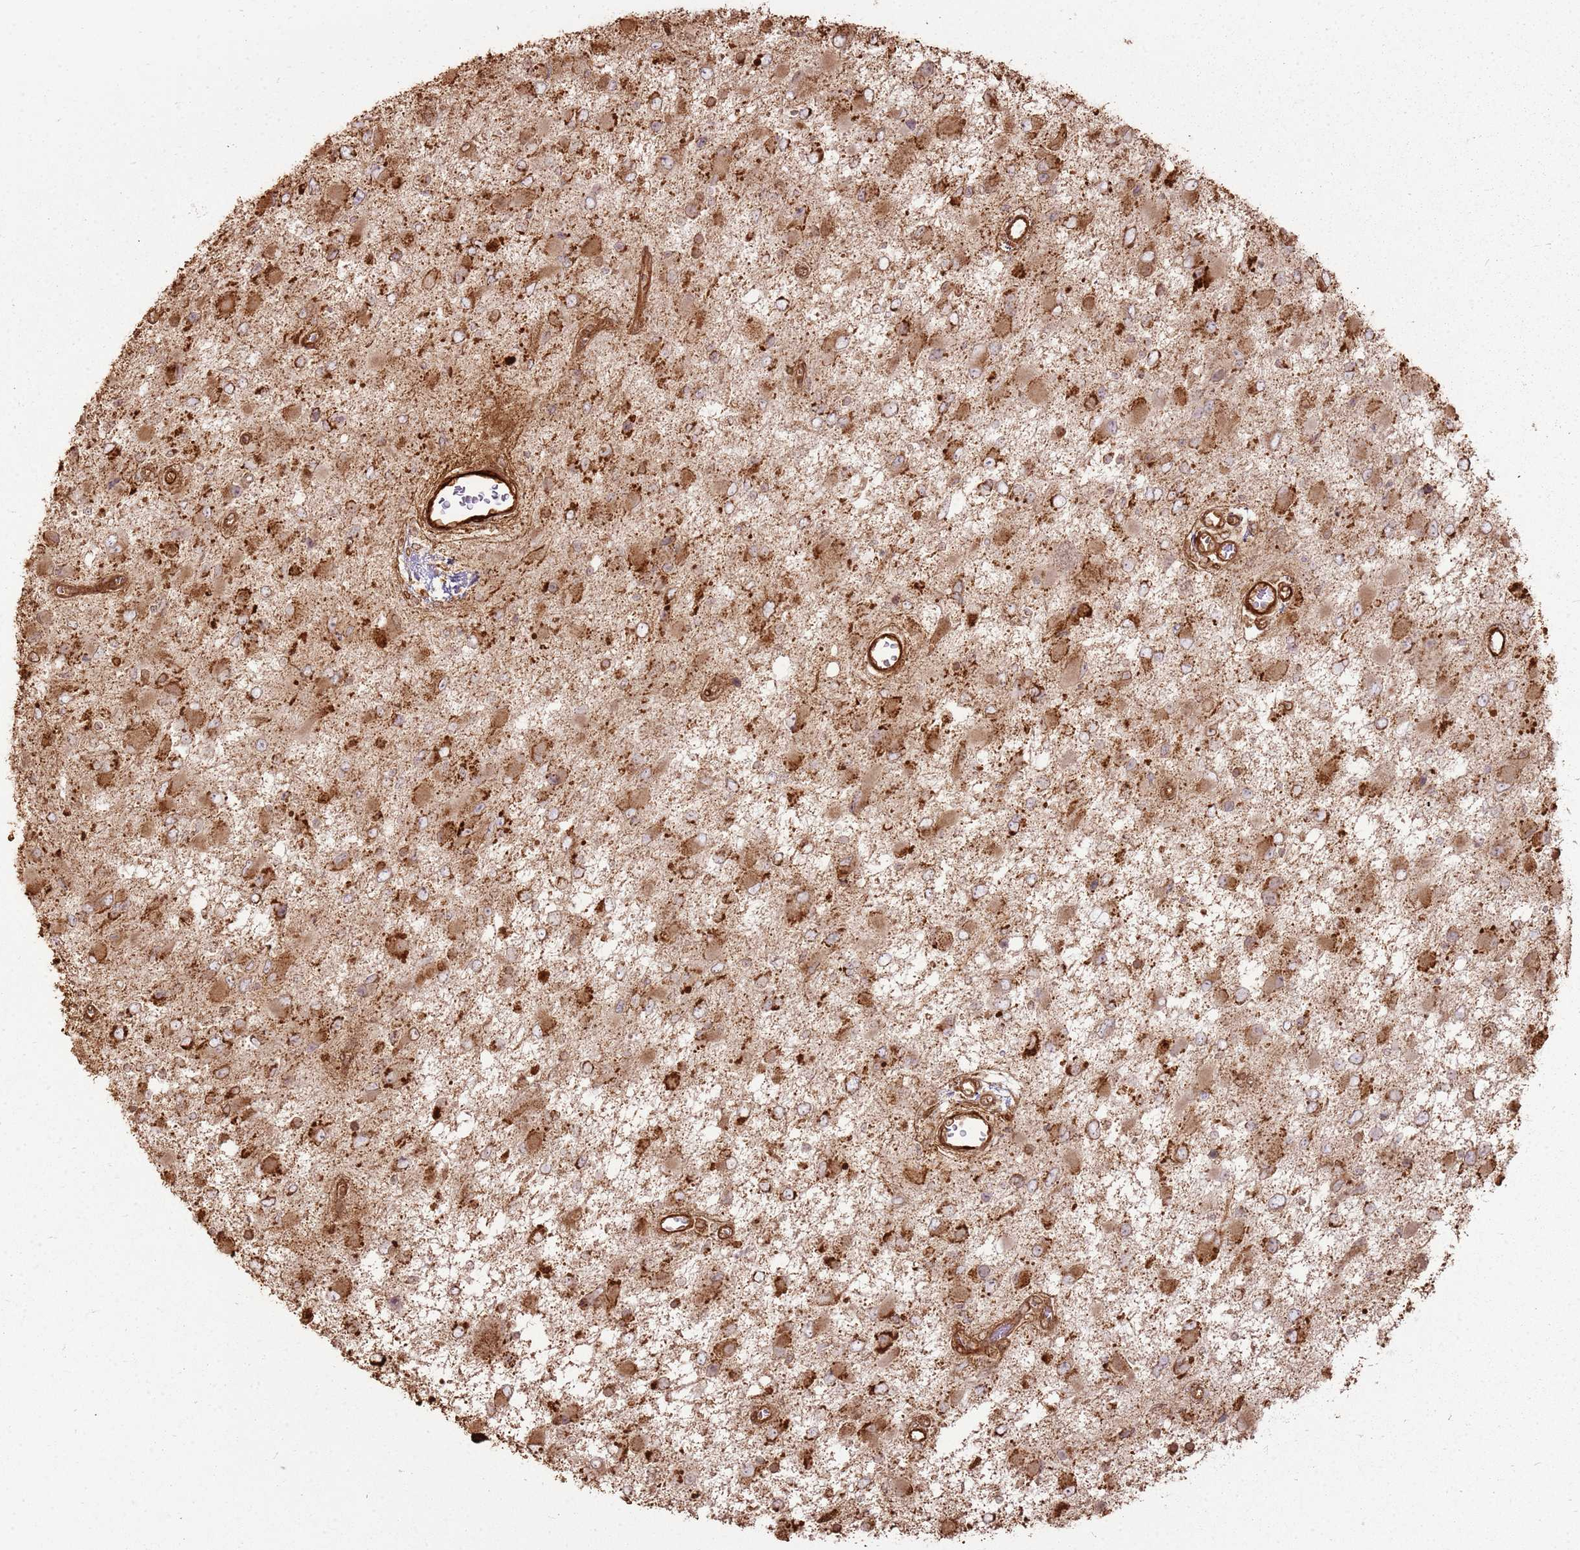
{"staining": {"intensity": "strong", "quantity": ">75%", "location": "cytoplasmic/membranous"}, "tissue": "glioma", "cell_type": "Tumor cells", "image_type": "cancer", "snomed": [{"axis": "morphology", "description": "Glioma, malignant, High grade"}, {"axis": "topography", "description": "Brain"}], "caption": "Immunohistochemical staining of malignant glioma (high-grade) shows high levels of strong cytoplasmic/membranous protein staining in about >75% of tumor cells.", "gene": "DDX59", "patient": {"sex": "male", "age": 53}}